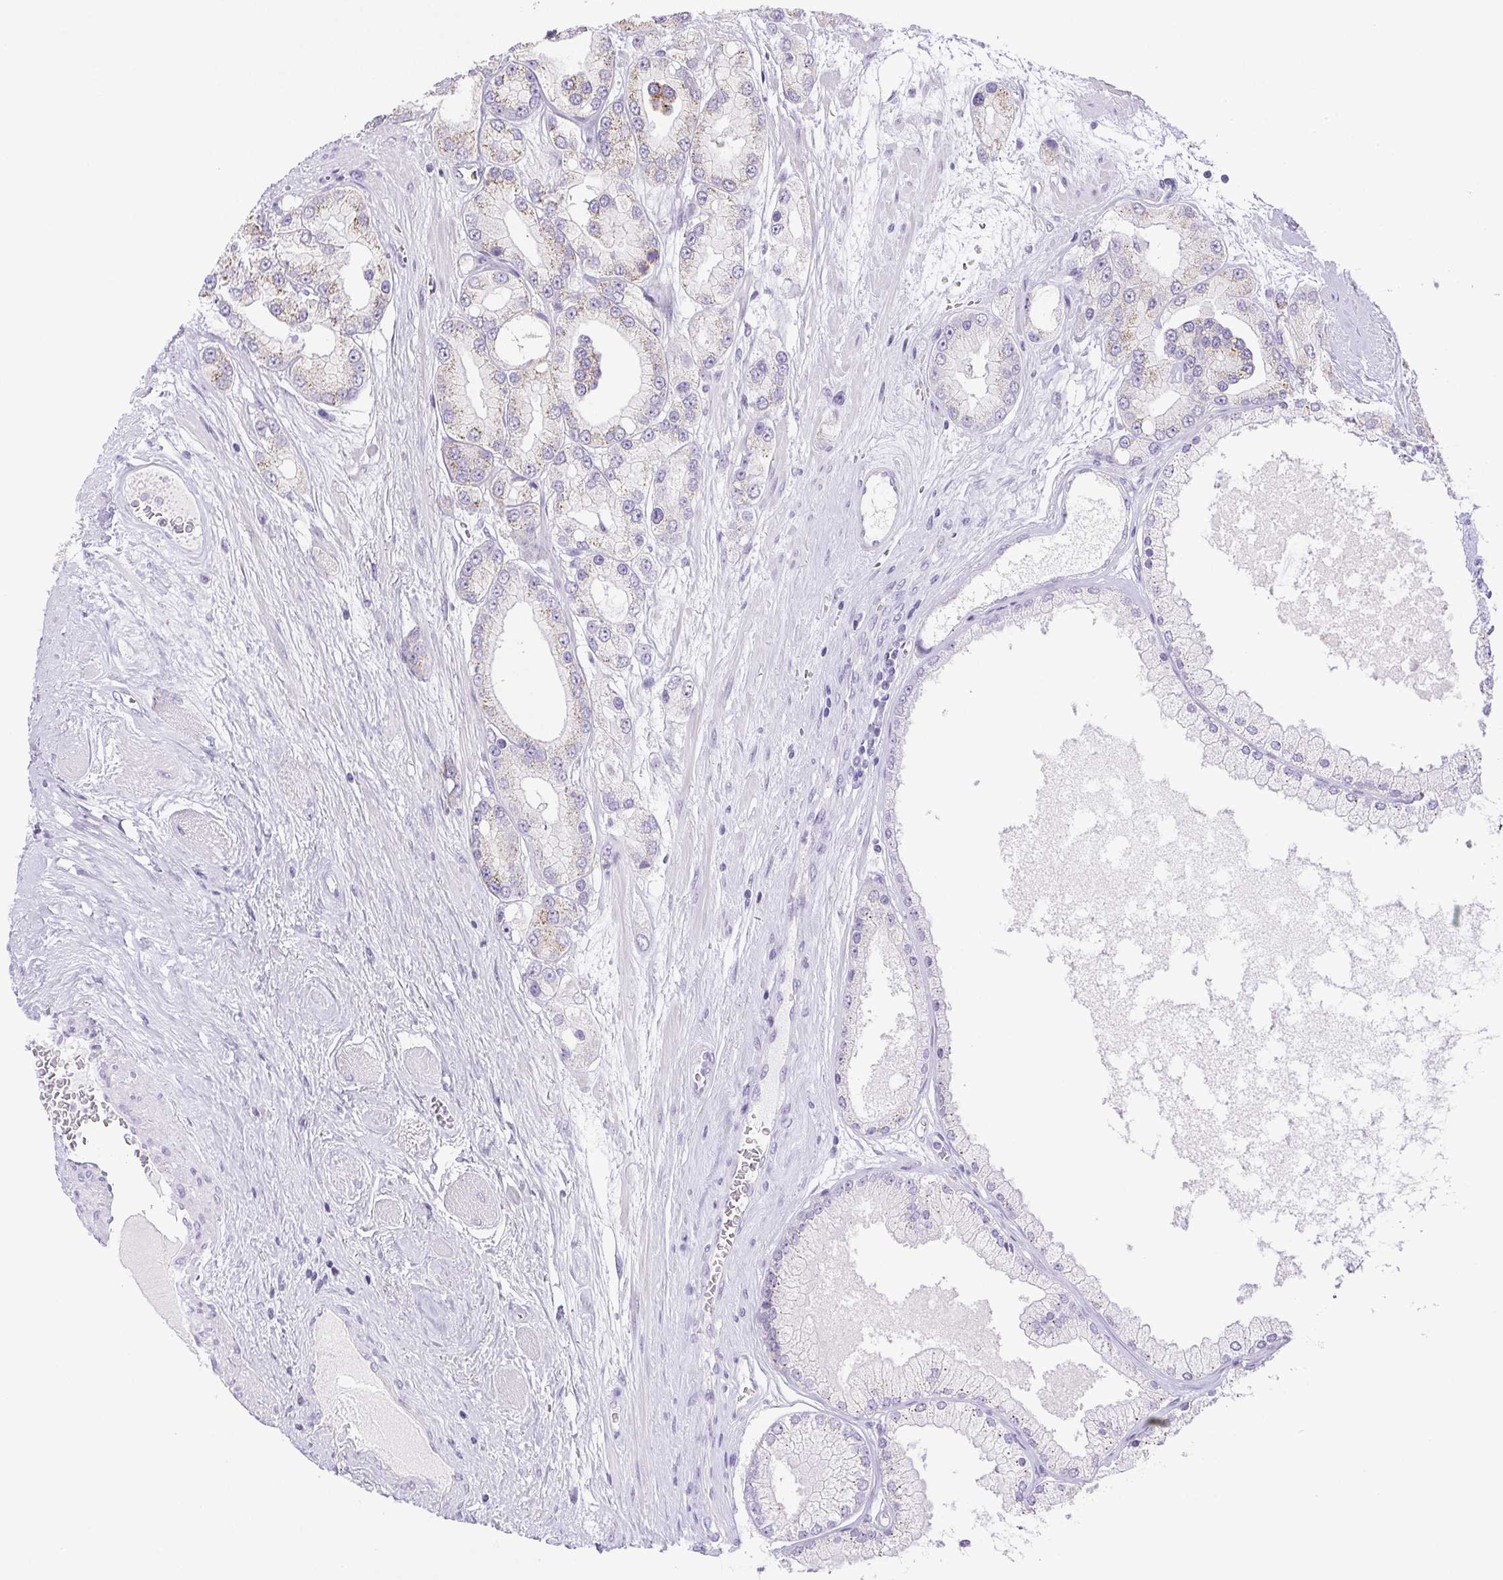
{"staining": {"intensity": "weak", "quantity": "<25%", "location": "cytoplasmic/membranous"}, "tissue": "prostate cancer", "cell_type": "Tumor cells", "image_type": "cancer", "snomed": [{"axis": "morphology", "description": "Adenocarcinoma, High grade"}, {"axis": "topography", "description": "Prostate"}], "caption": "A micrograph of human prostate high-grade adenocarcinoma is negative for staining in tumor cells.", "gene": "PAPPA2", "patient": {"sex": "male", "age": 67}}